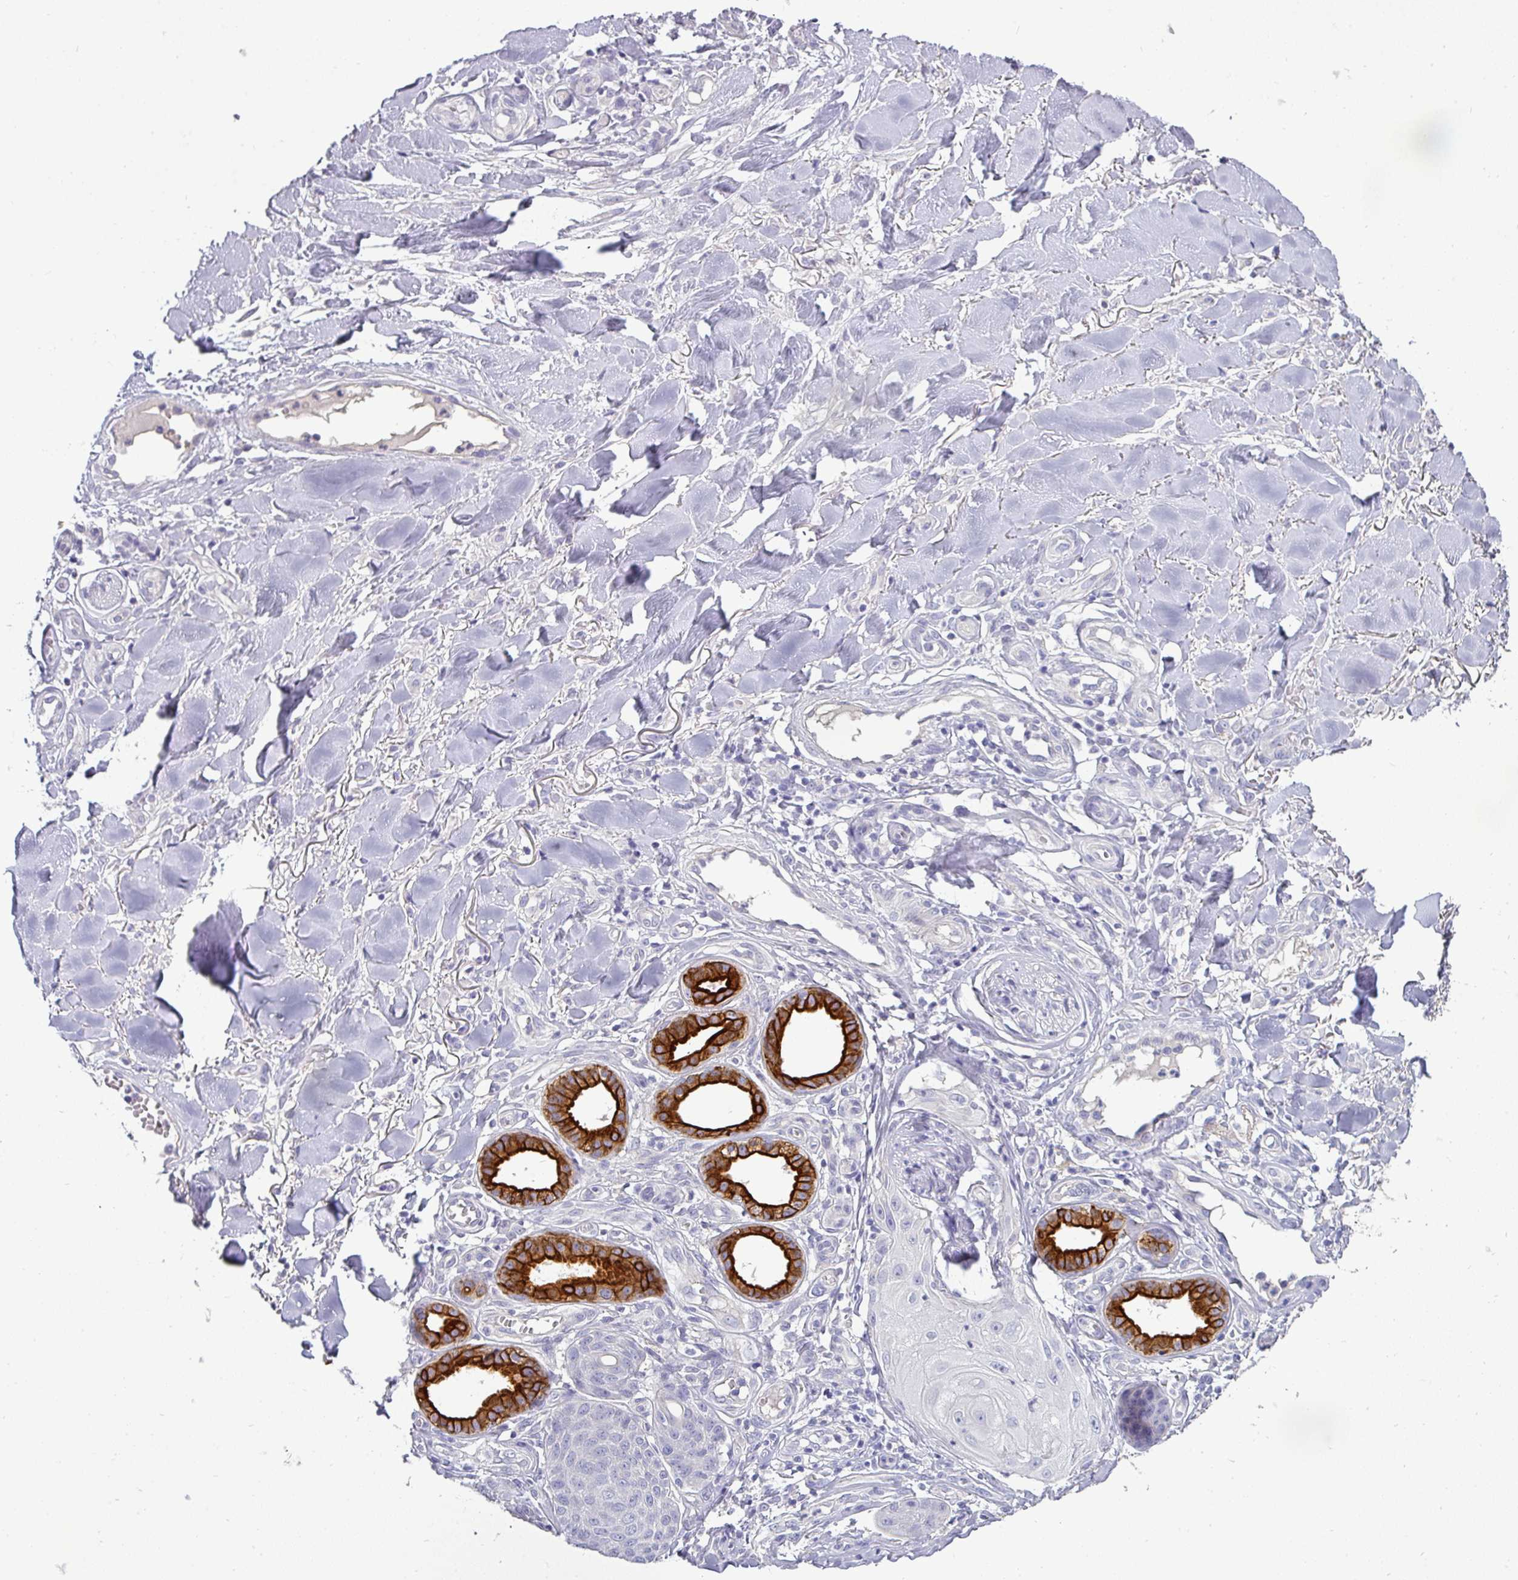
{"staining": {"intensity": "negative", "quantity": "none", "location": "none"}, "tissue": "skin cancer", "cell_type": "Tumor cells", "image_type": "cancer", "snomed": [{"axis": "morphology", "description": "Squamous cell carcinoma, NOS"}, {"axis": "topography", "description": "Skin"}], "caption": "The histopathology image displays no significant staining in tumor cells of skin cancer.", "gene": "ASXL3", "patient": {"sex": "male", "age": 74}}